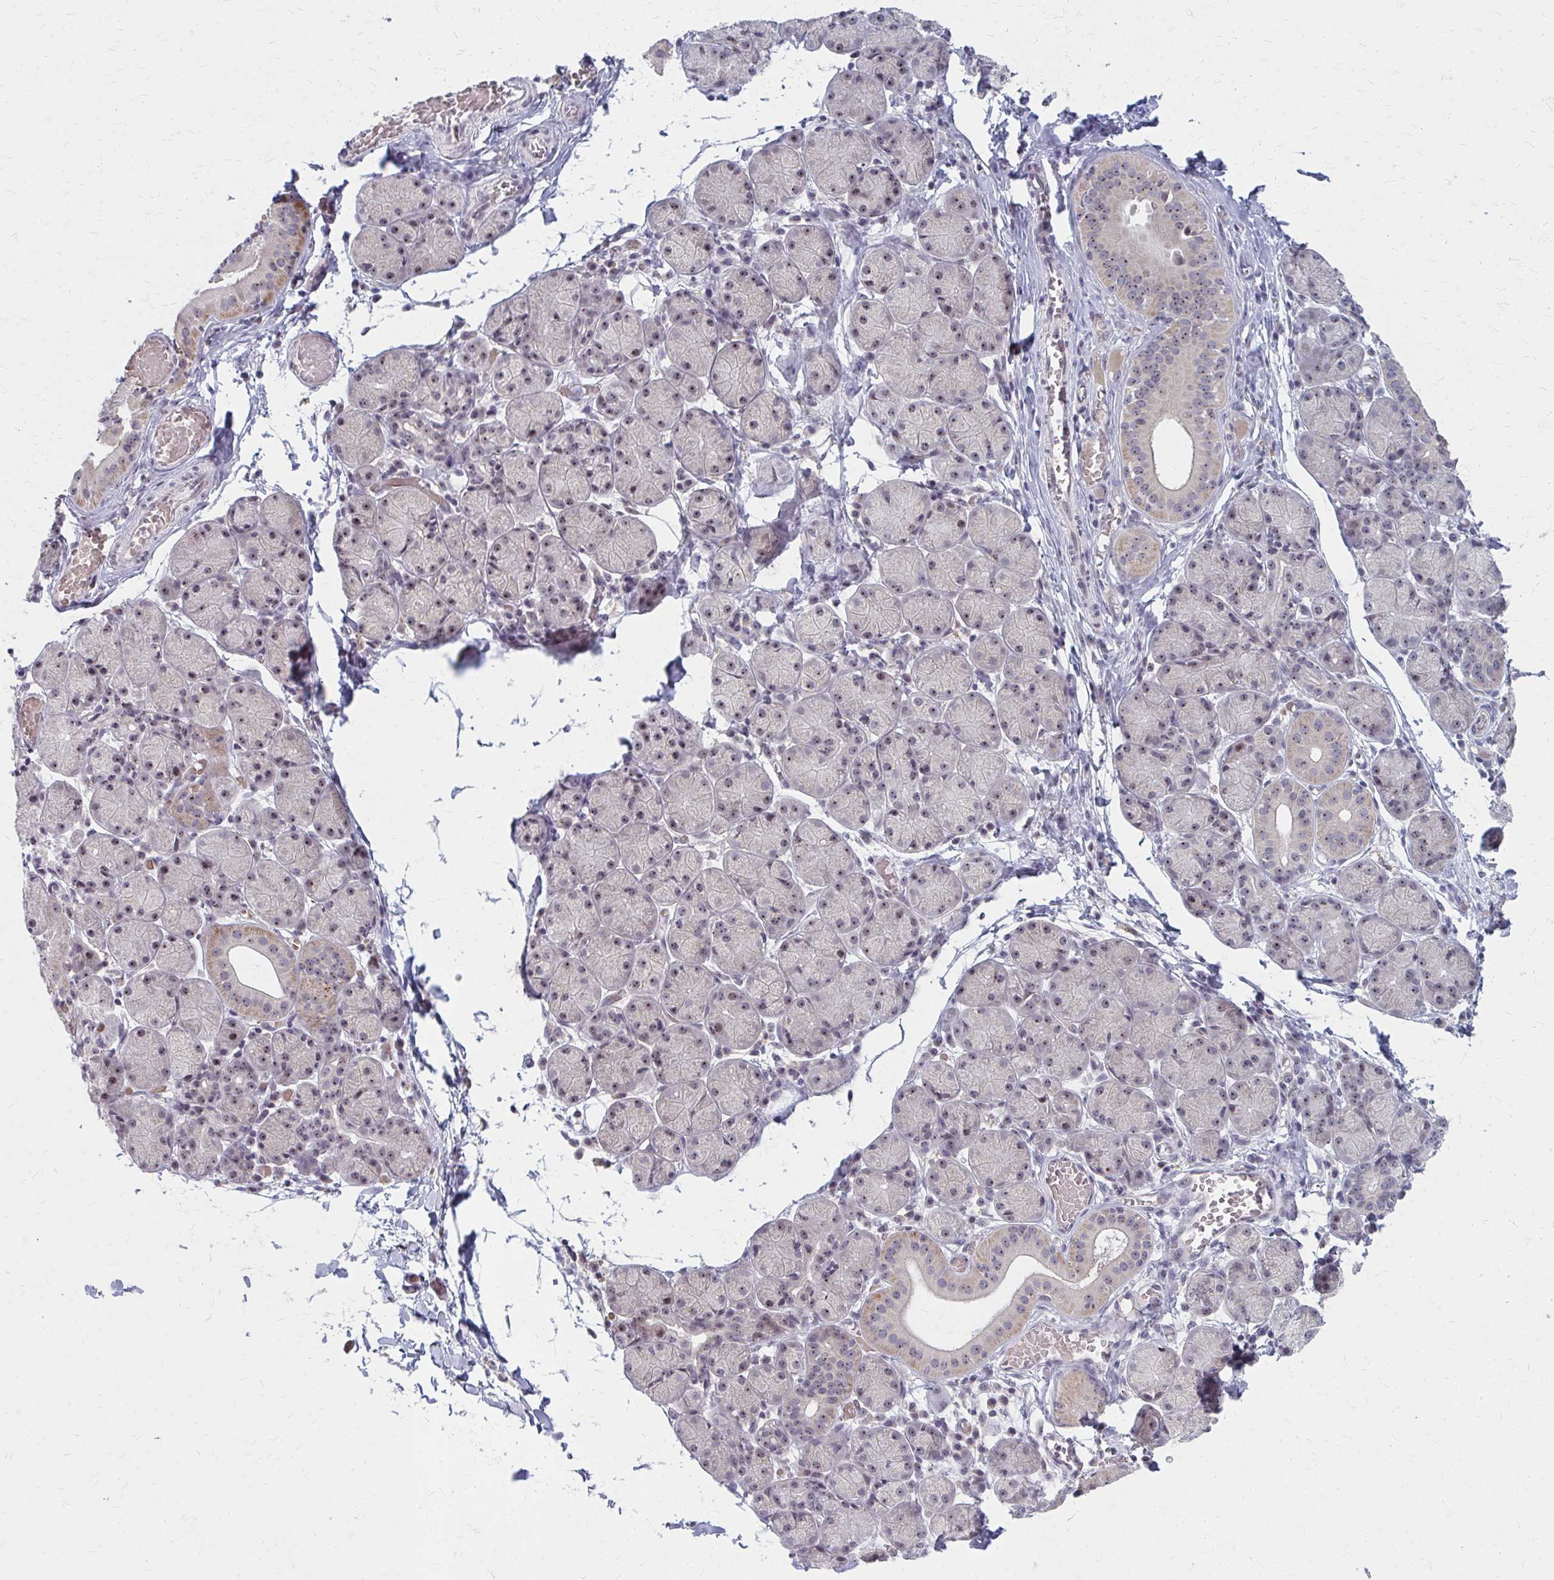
{"staining": {"intensity": "weak", "quantity": "25%-75%", "location": "nuclear"}, "tissue": "salivary gland", "cell_type": "Glandular cells", "image_type": "normal", "snomed": [{"axis": "morphology", "description": "Normal tissue, NOS"}, {"axis": "topography", "description": "Salivary gland"}], "caption": "Weak nuclear staining for a protein is seen in approximately 25%-75% of glandular cells of normal salivary gland using immunohistochemistry.", "gene": "NUDT16", "patient": {"sex": "female", "age": 24}}